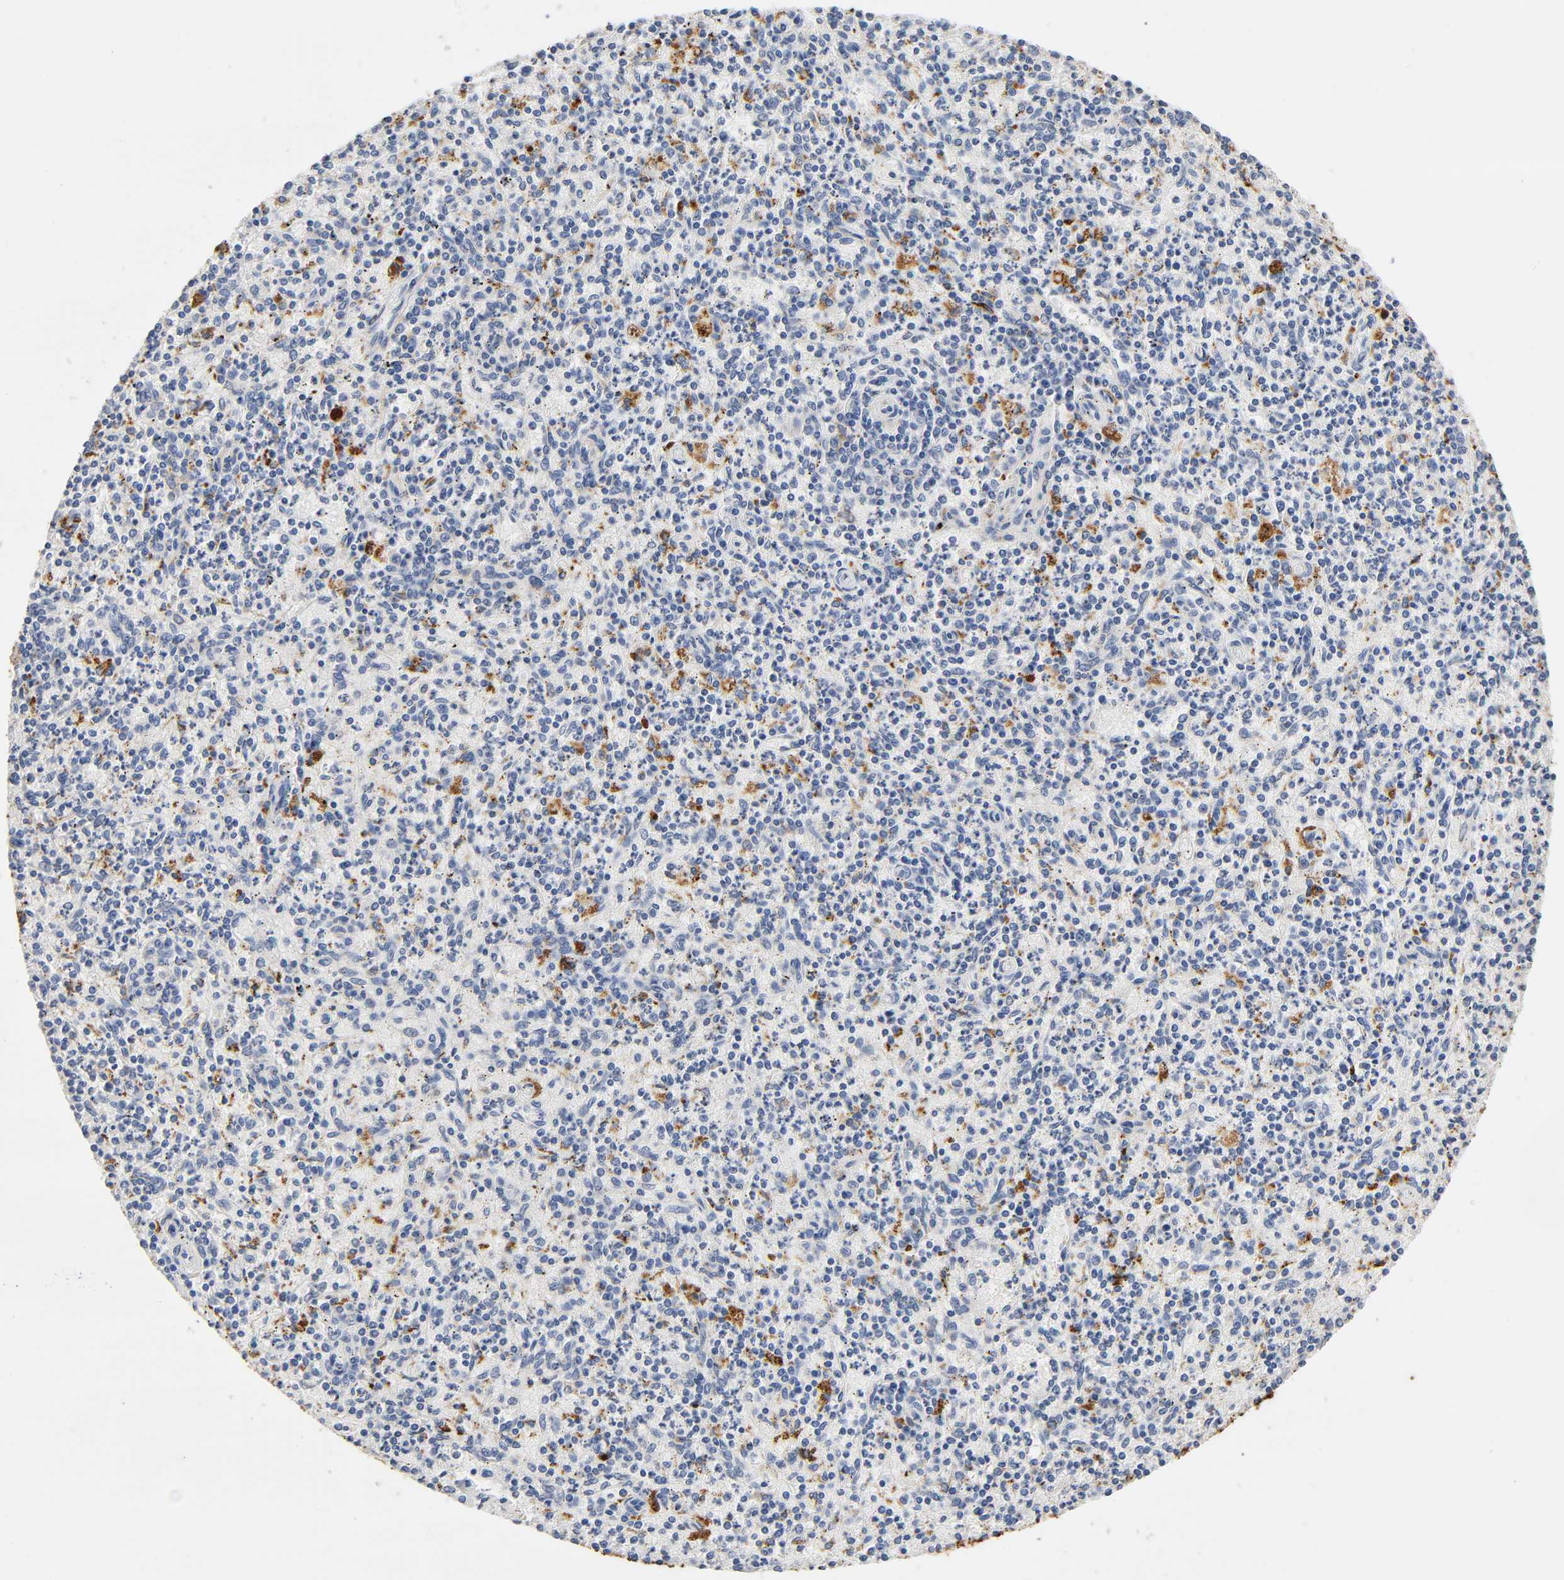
{"staining": {"intensity": "negative", "quantity": "none", "location": "none"}, "tissue": "spleen", "cell_type": "Cells in red pulp", "image_type": "normal", "snomed": [{"axis": "morphology", "description": "Normal tissue, NOS"}, {"axis": "topography", "description": "Spleen"}], "caption": "An IHC photomicrograph of normal spleen is shown. There is no staining in cells in red pulp of spleen.", "gene": "PLP1", "patient": {"sex": "male", "age": 72}}